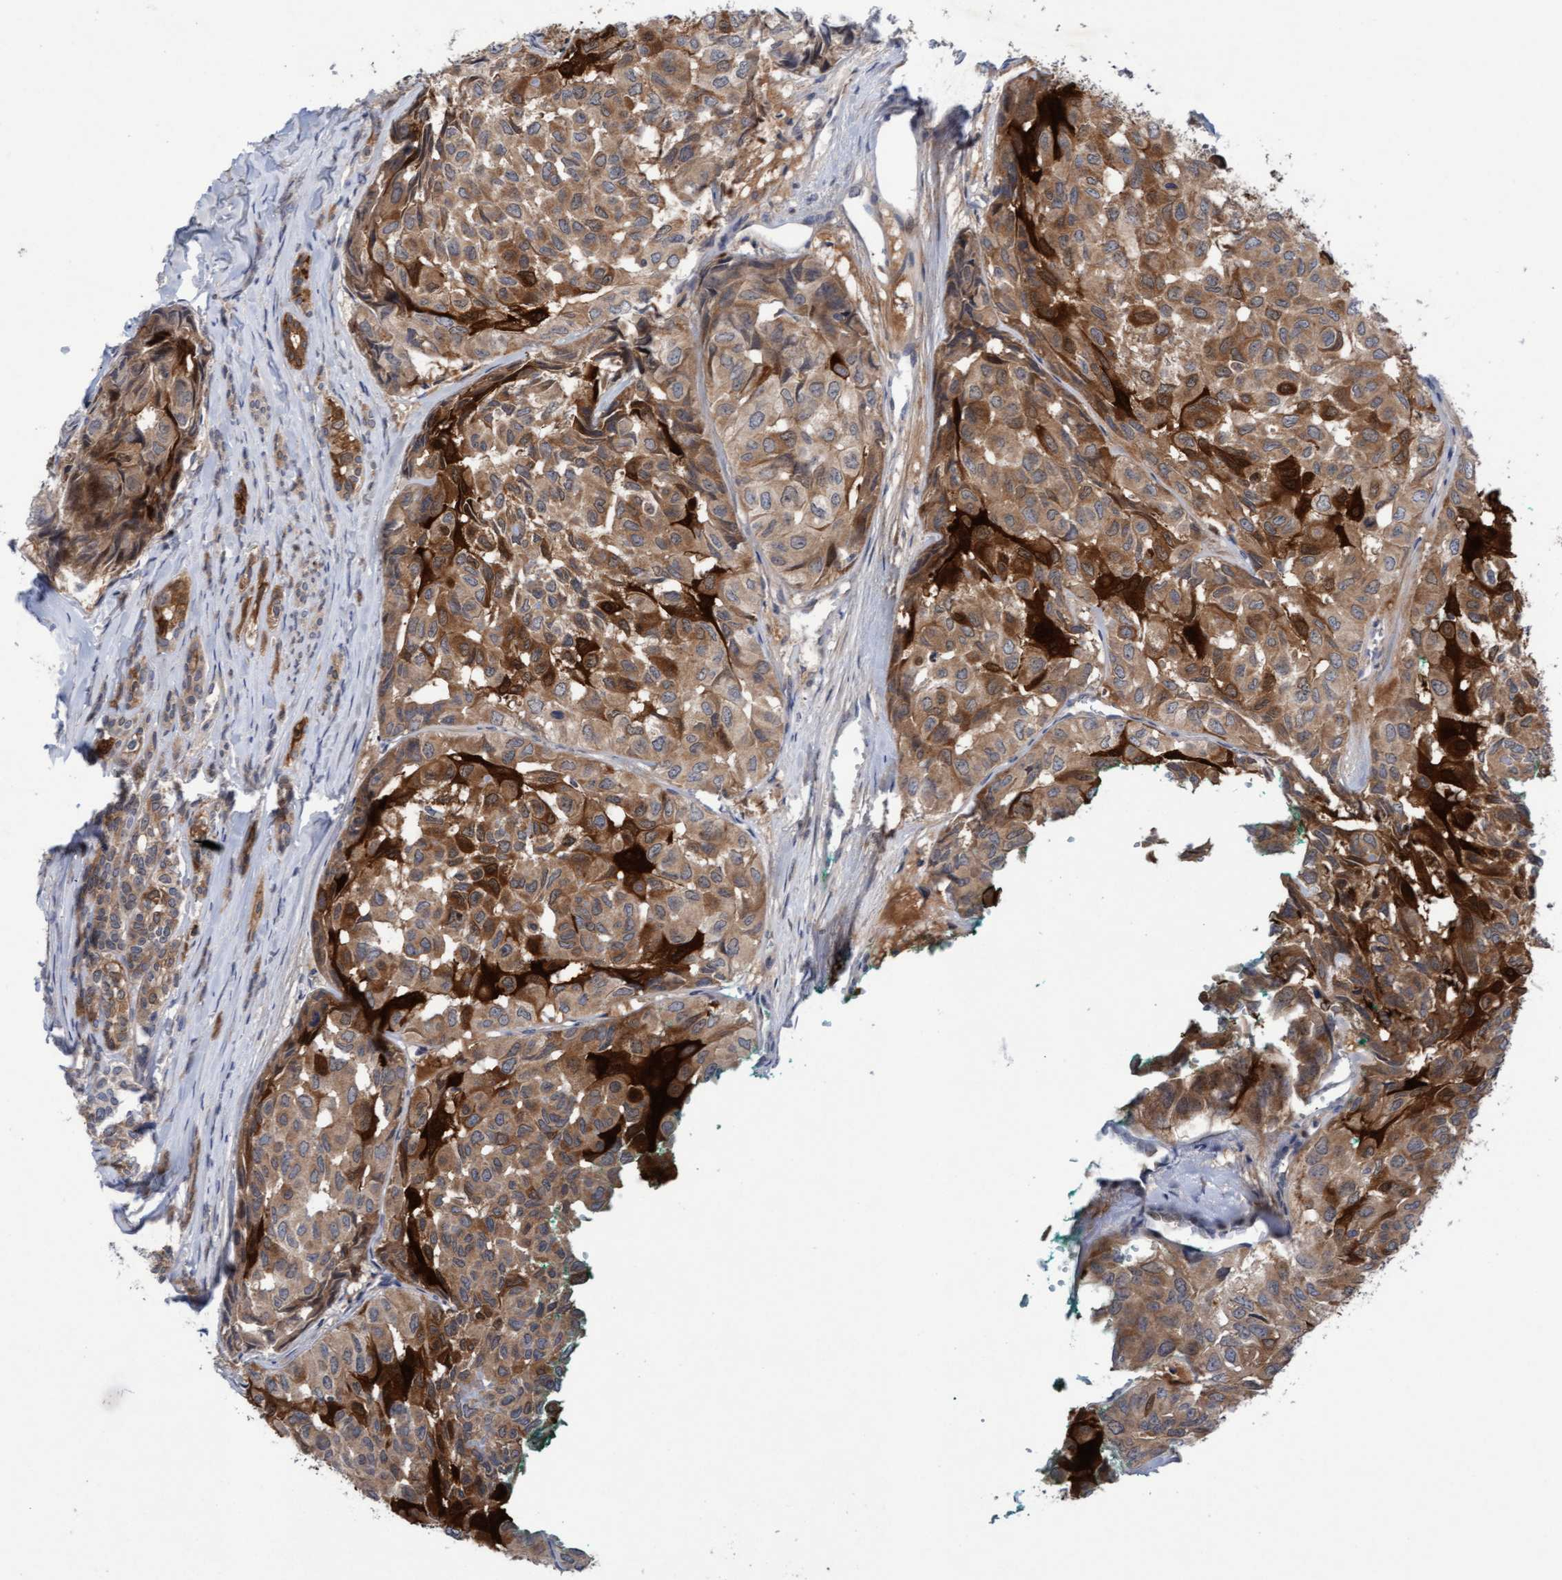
{"staining": {"intensity": "moderate", "quantity": ">75%", "location": "cytoplasmic/membranous"}, "tissue": "head and neck cancer", "cell_type": "Tumor cells", "image_type": "cancer", "snomed": [{"axis": "morphology", "description": "Adenocarcinoma, NOS"}, {"axis": "topography", "description": "Salivary gland, NOS"}, {"axis": "topography", "description": "Head-Neck"}], "caption": "Protein expression analysis of human head and neck cancer (adenocarcinoma) reveals moderate cytoplasmic/membranous expression in approximately >75% of tumor cells. (DAB (3,3'-diaminobenzidine) IHC with brightfield microscopy, high magnification).", "gene": "PLCD1", "patient": {"sex": "female", "age": 76}}